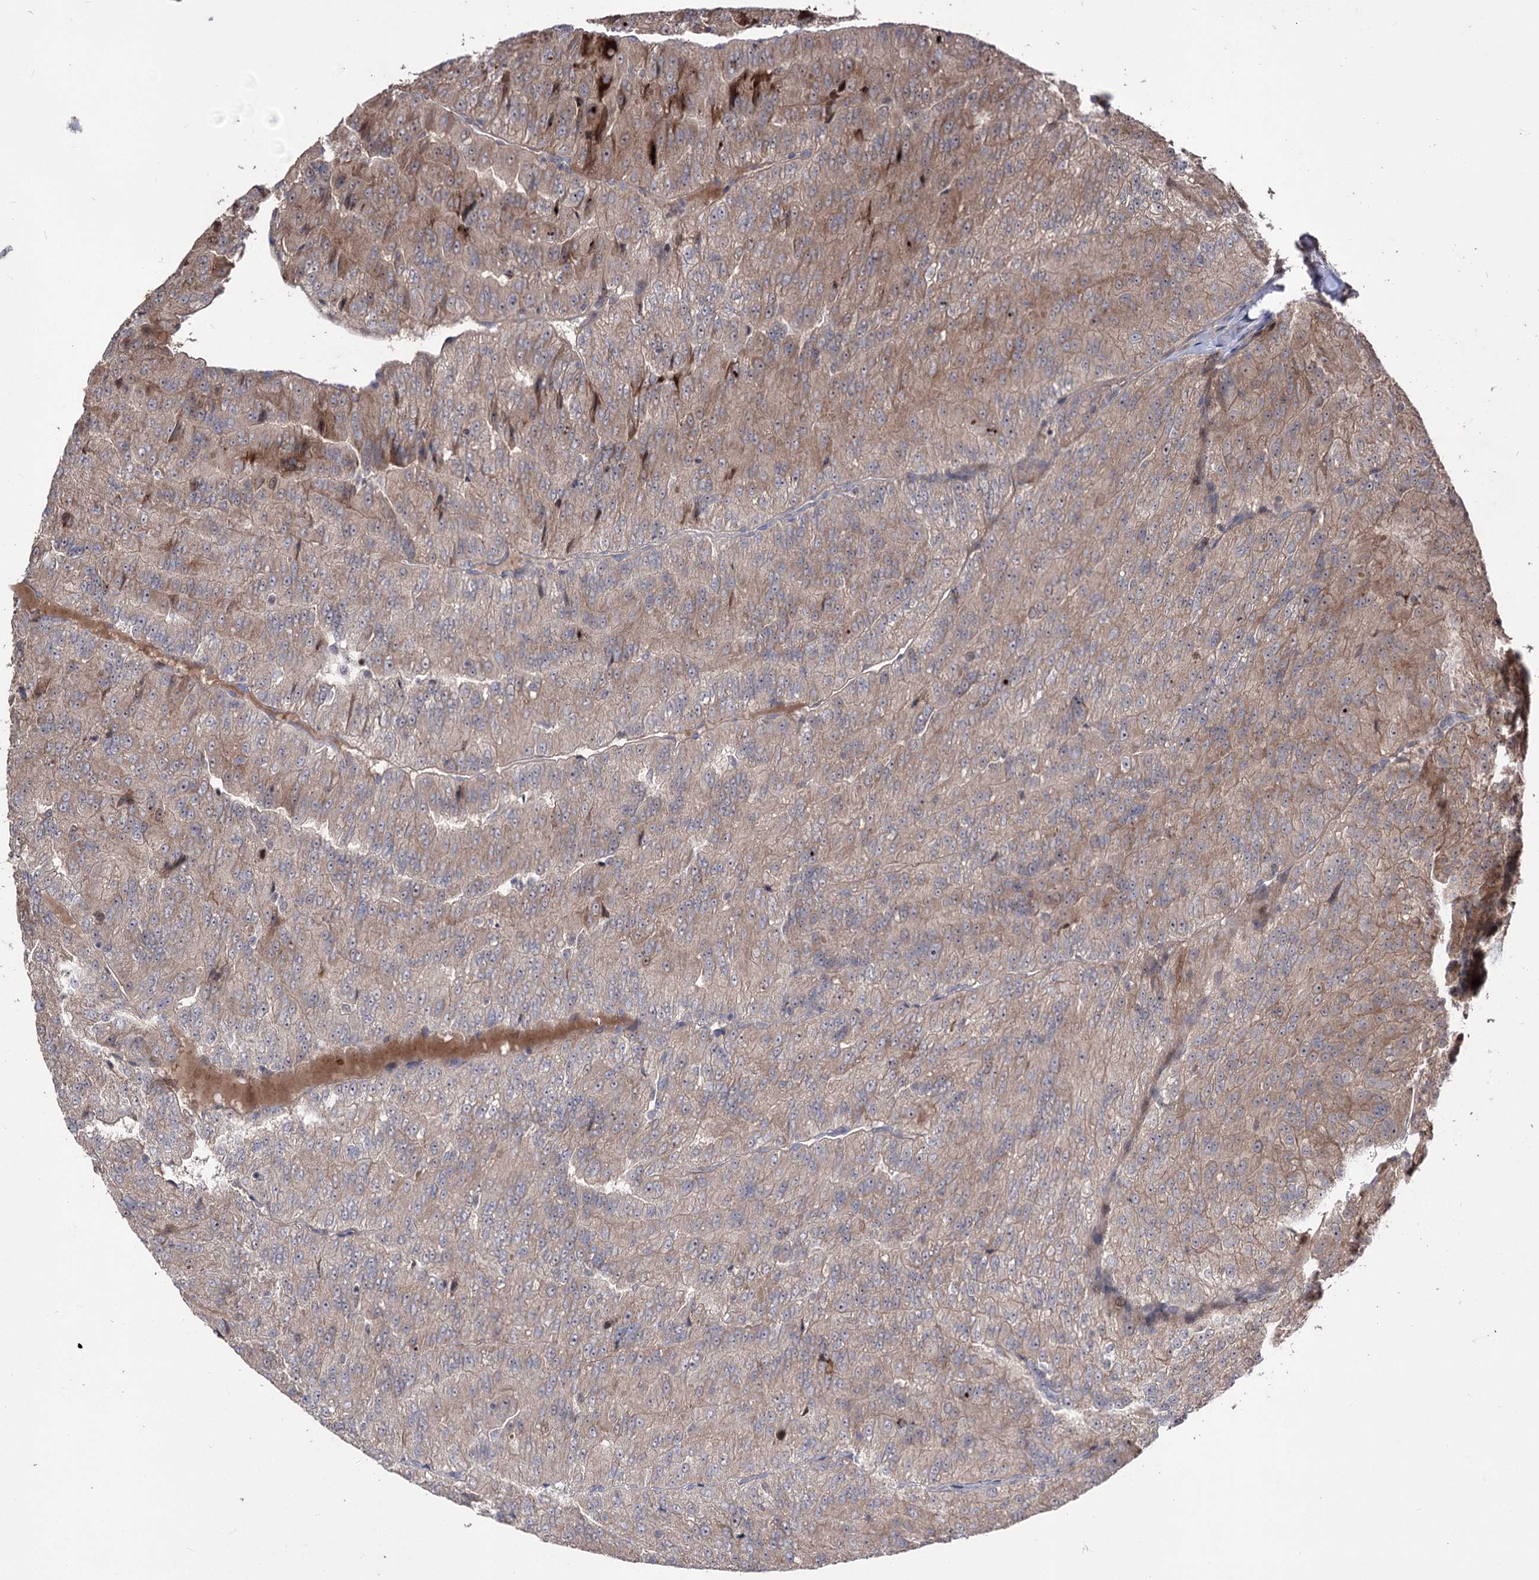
{"staining": {"intensity": "moderate", "quantity": ">75%", "location": "cytoplasmic/membranous,nuclear"}, "tissue": "renal cancer", "cell_type": "Tumor cells", "image_type": "cancer", "snomed": [{"axis": "morphology", "description": "Adenocarcinoma, NOS"}, {"axis": "topography", "description": "Kidney"}], "caption": "IHC of human renal cancer (adenocarcinoma) reveals medium levels of moderate cytoplasmic/membranous and nuclear expression in approximately >75% of tumor cells. Immunohistochemistry stains the protein of interest in brown and the nuclei are stained blue.", "gene": "CPNE8", "patient": {"sex": "female", "age": 63}}